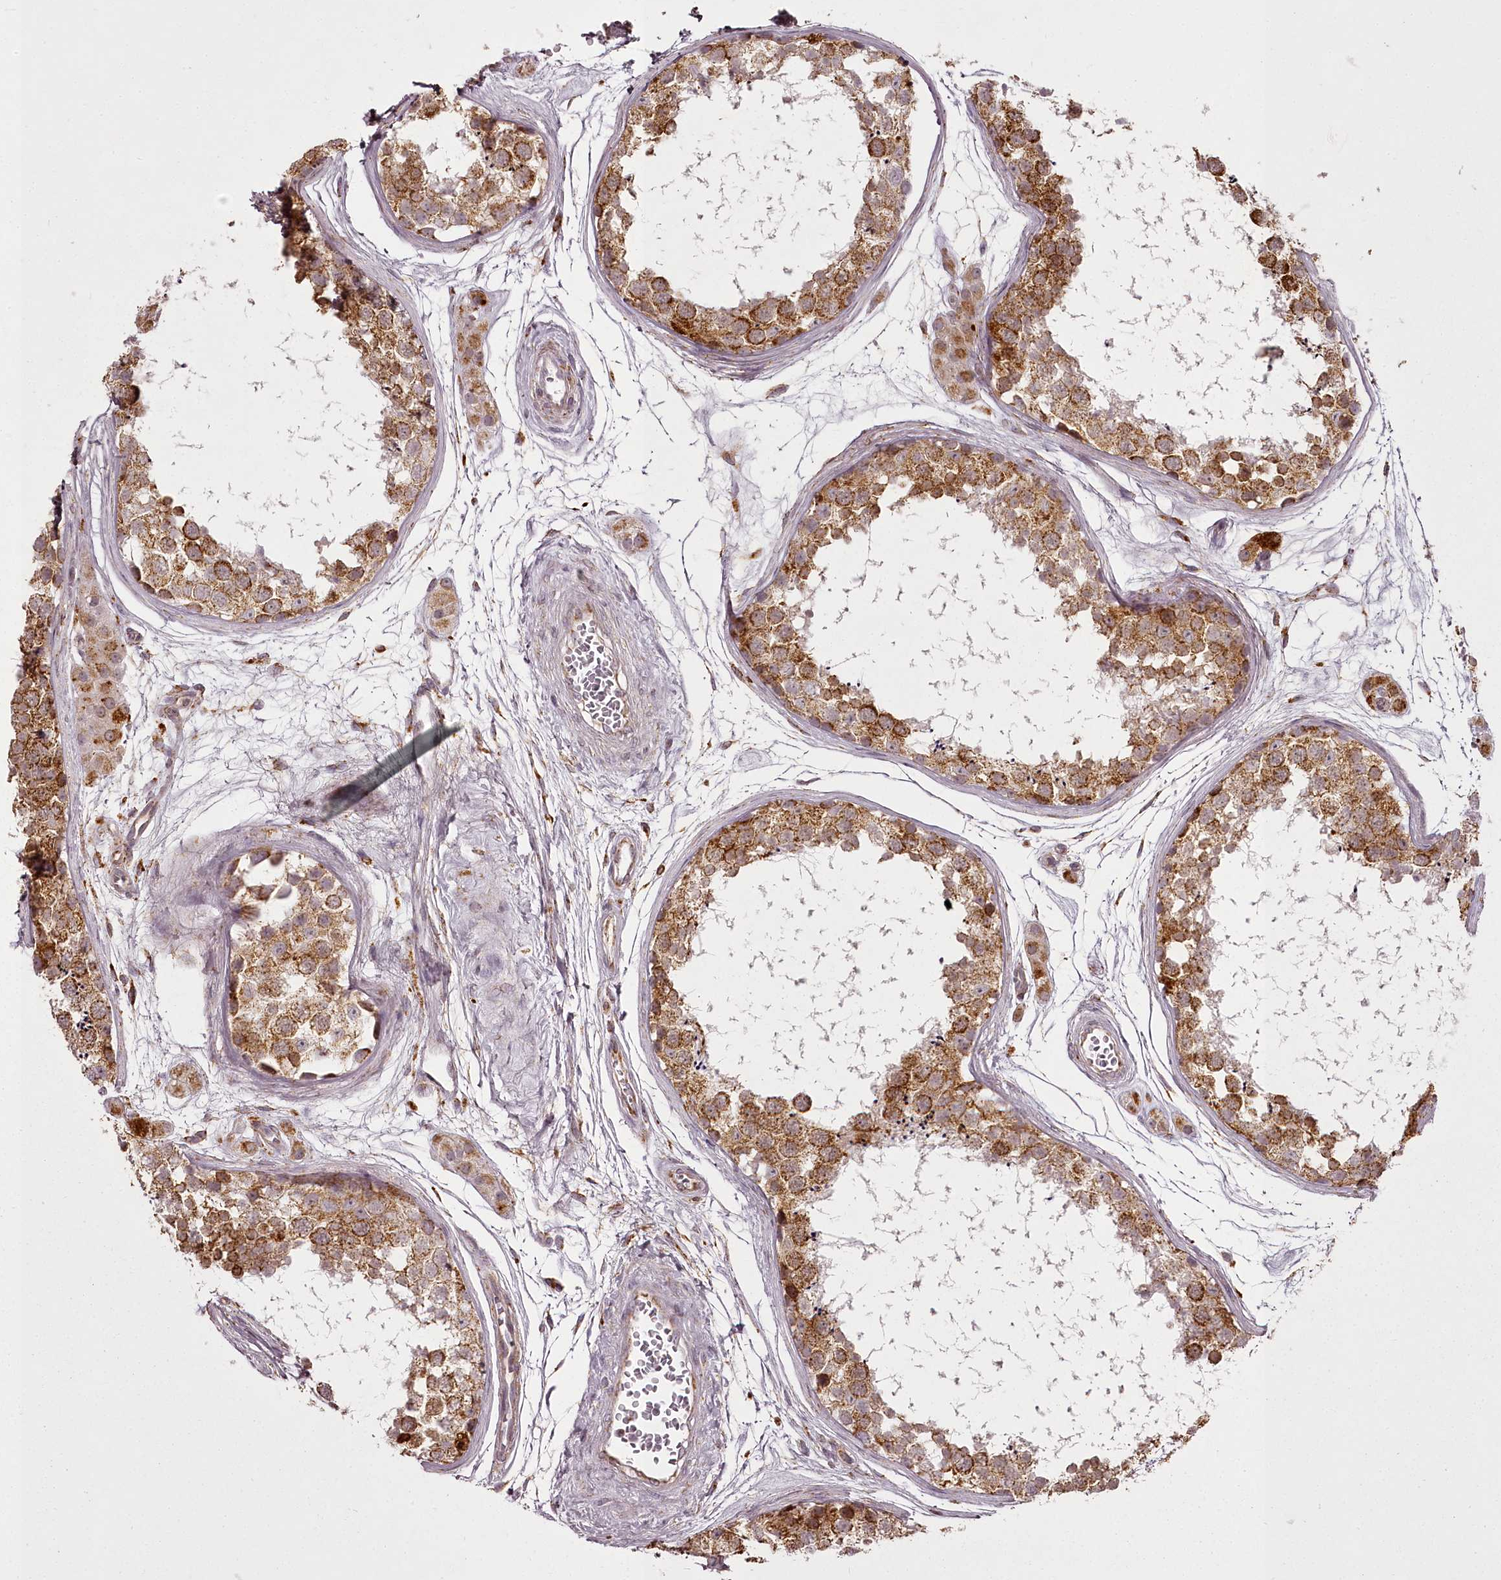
{"staining": {"intensity": "moderate", "quantity": ">75%", "location": "cytoplasmic/membranous"}, "tissue": "testis", "cell_type": "Cells in seminiferous ducts", "image_type": "normal", "snomed": [{"axis": "morphology", "description": "Normal tissue, NOS"}, {"axis": "topography", "description": "Testis"}], "caption": "Protein staining of normal testis reveals moderate cytoplasmic/membranous staining in approximately >75% of cells in seminiferous ducts.", "gene": "CHCHD2", "patient": {"sex": "male", "age": 56}}